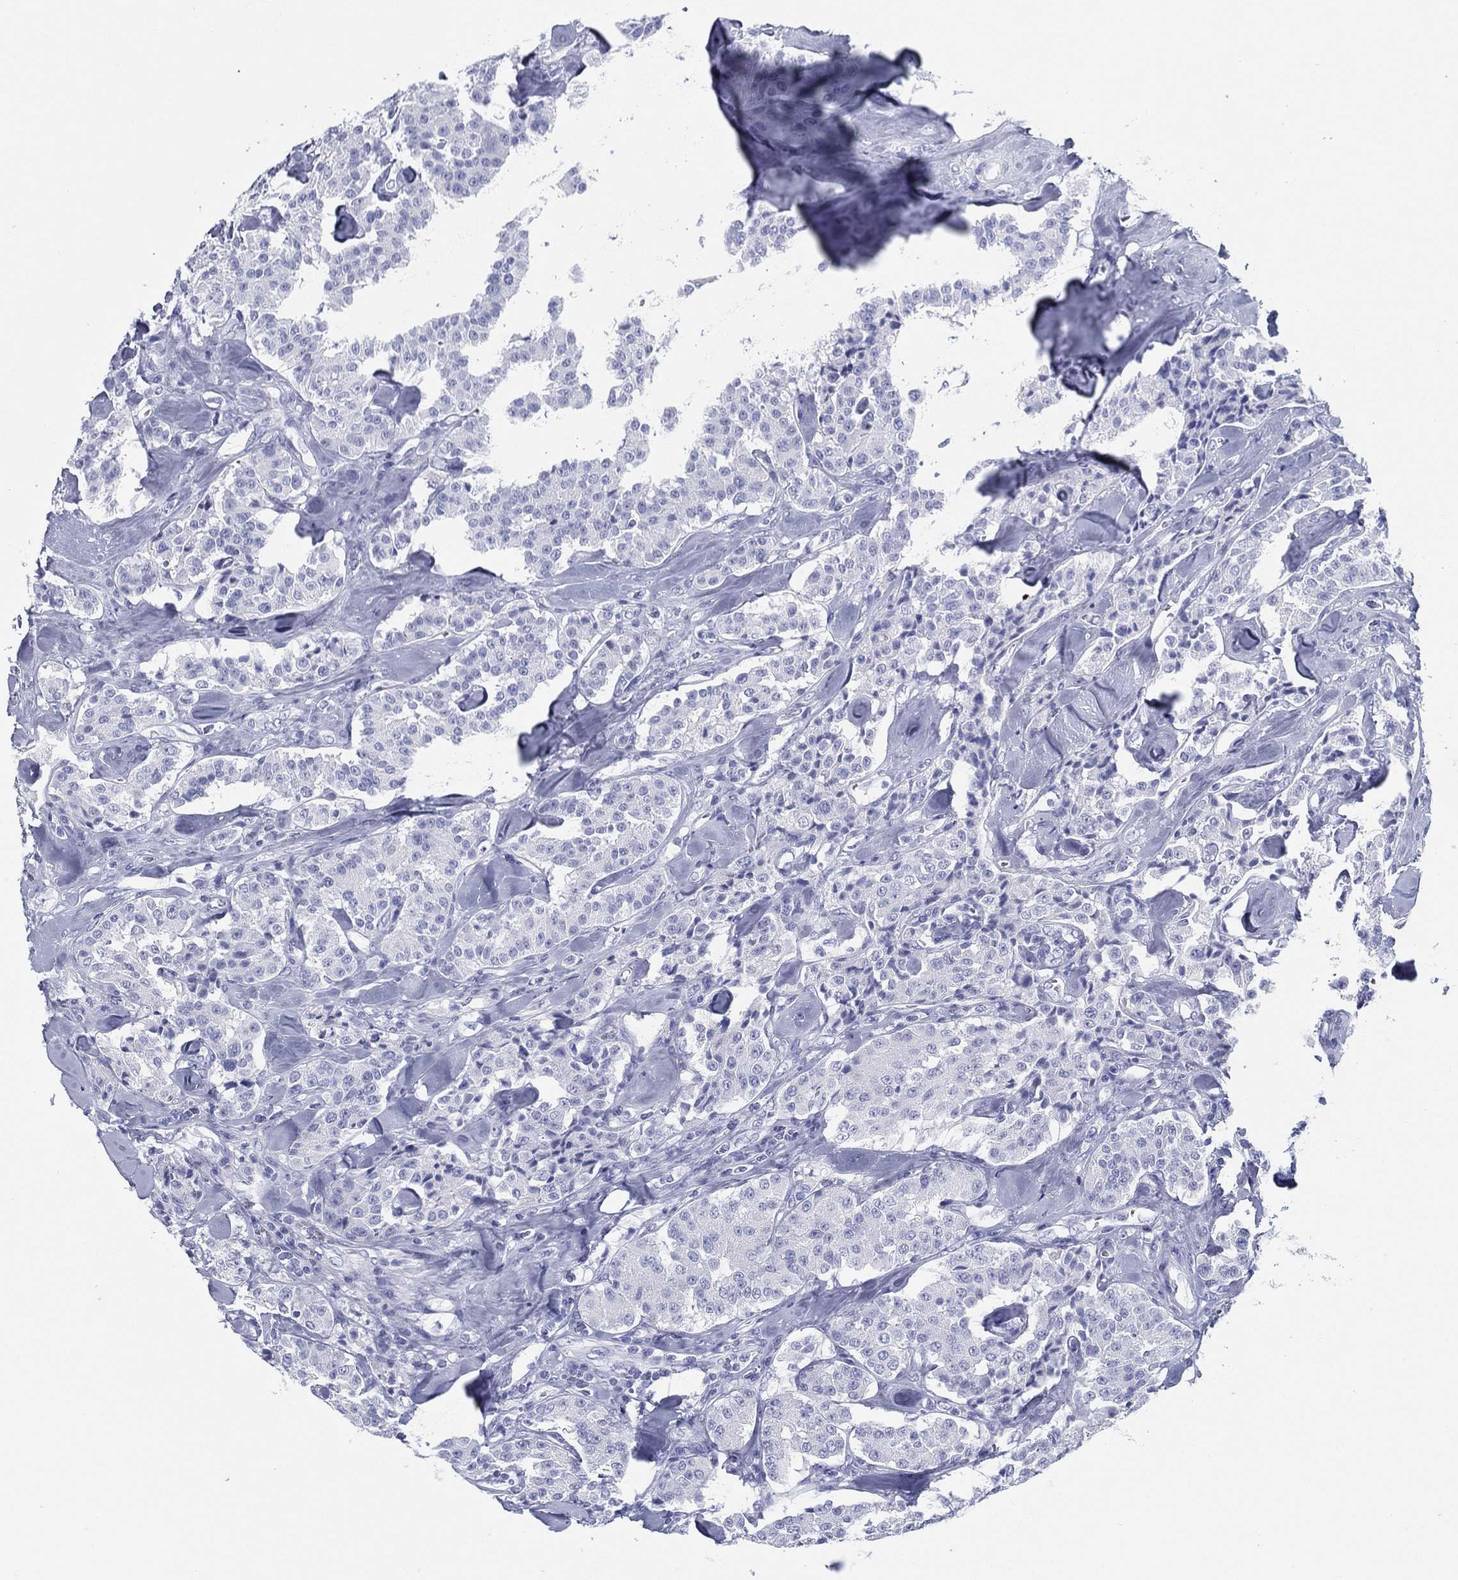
{"staining": {"intensity": "negative", "quantity": "none", "location": "none"}, "tissue": "carcinoid", "cell_type": "Tumor cells", "image_type": "cancer", "snomed": [{"axis": "morphology", "description": "Carcinoid, malignant, NOS"}, {"axis": "topography", "description": "Pancreas"}], "caption": "IHC of human carcinoid demonstrates no staining in tumor cells. Brightfield microscopy of immunohistochemistry (IHC) stained with DAB (brown) and hematoxylin (blue), captured at high magnification.", "gene": "TMEM252", "patient": {"sex": "male", "age": 41}}